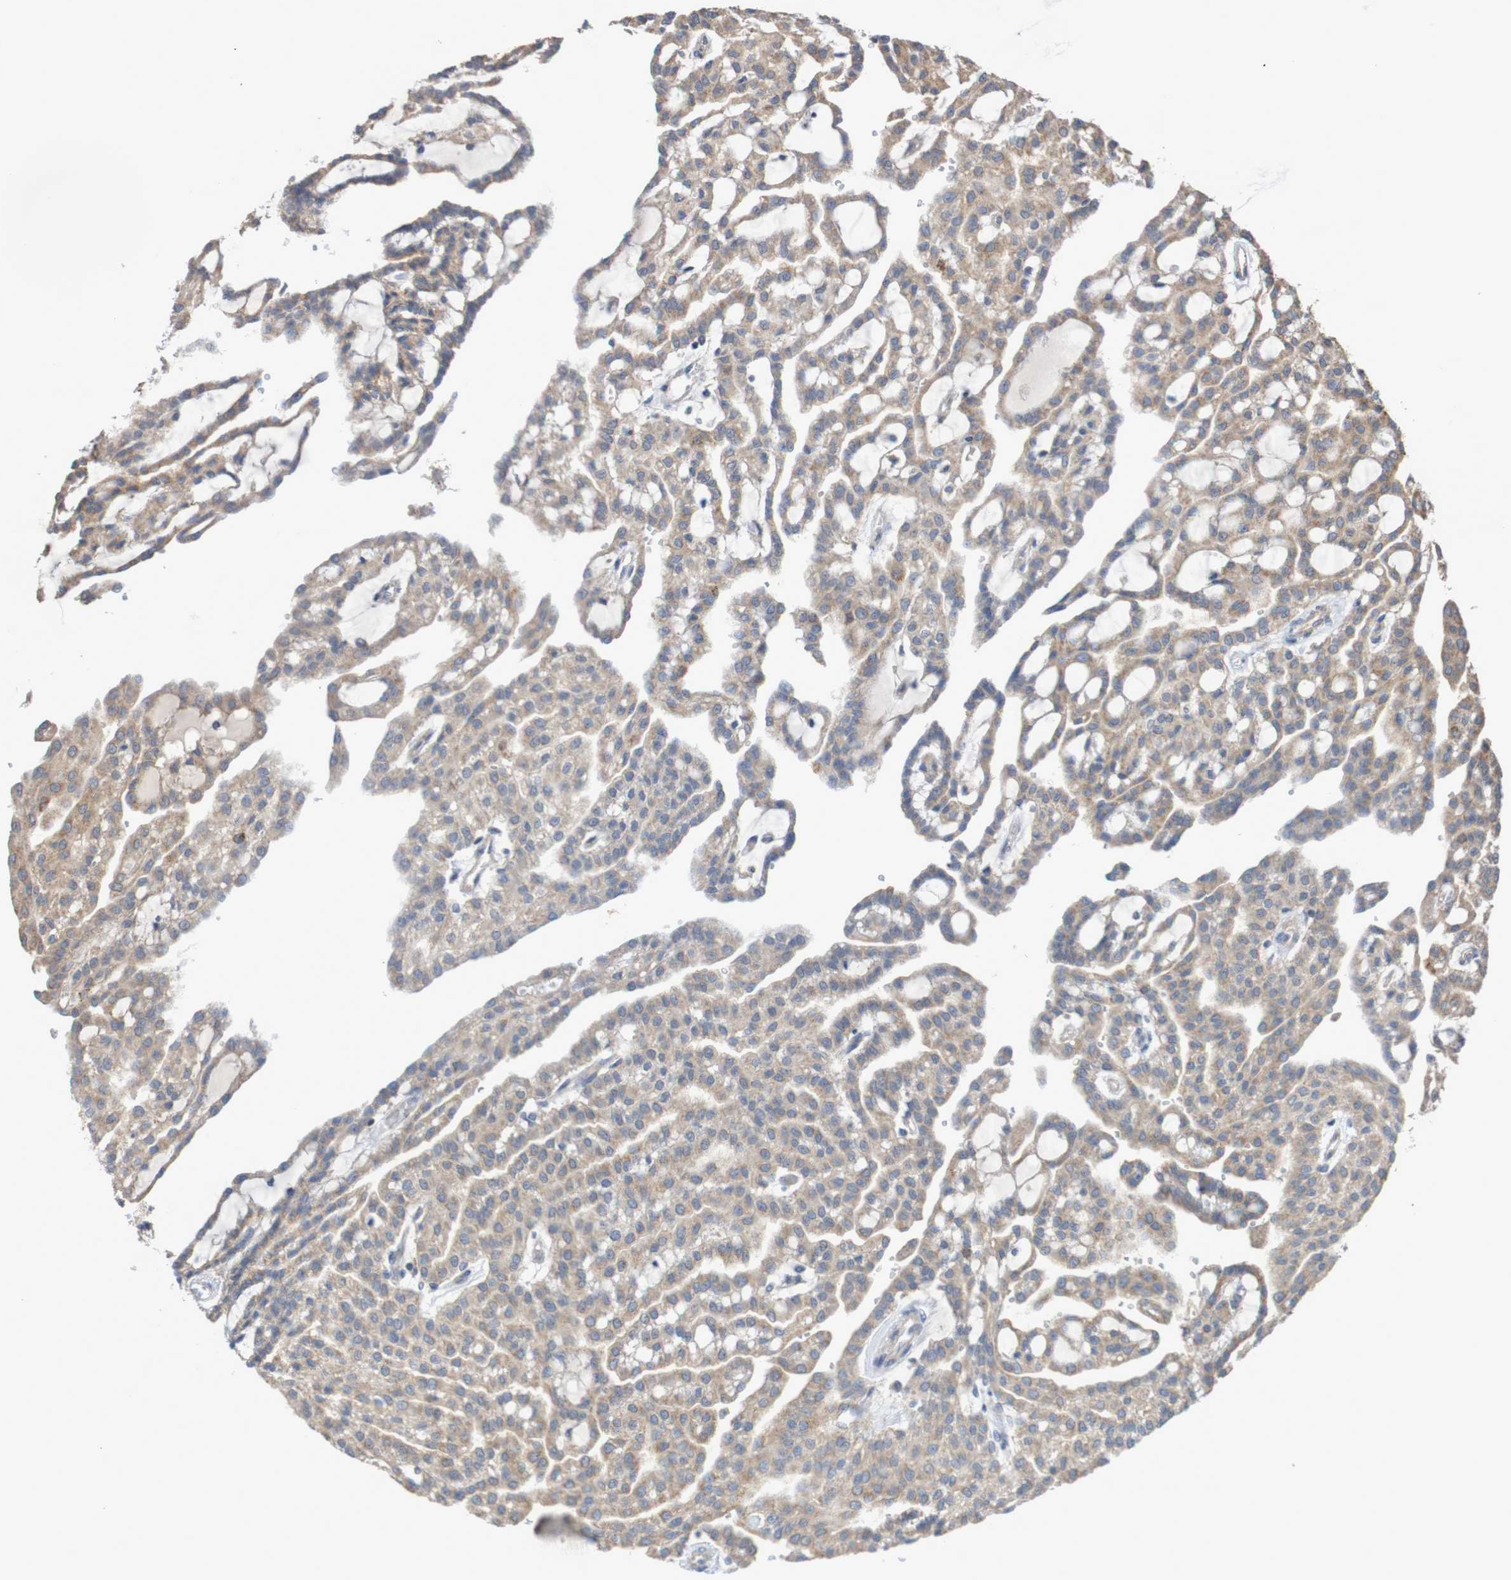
{"staining": {"intensity": "weak", "quantity": ">75%", "location": "cytoplasmic/membranous"}, "tissue": "renal cancer", "cell_type": "Tumor cells", "image_type": "cancer", "snomed": [{"axis": "morphology", "description": "Adenocarcinoma, NOS"}, {"axis": "topography", "description": "Kidney"}], "caption": "Immunohistochemical staining of human adenocarcinoma (renal) demonstrates weak cytoplasmic/membranous protein expression in about >75% of tumor cells.", "gene": "PHYH", "patient": {"sex": "male", "age": 63}}